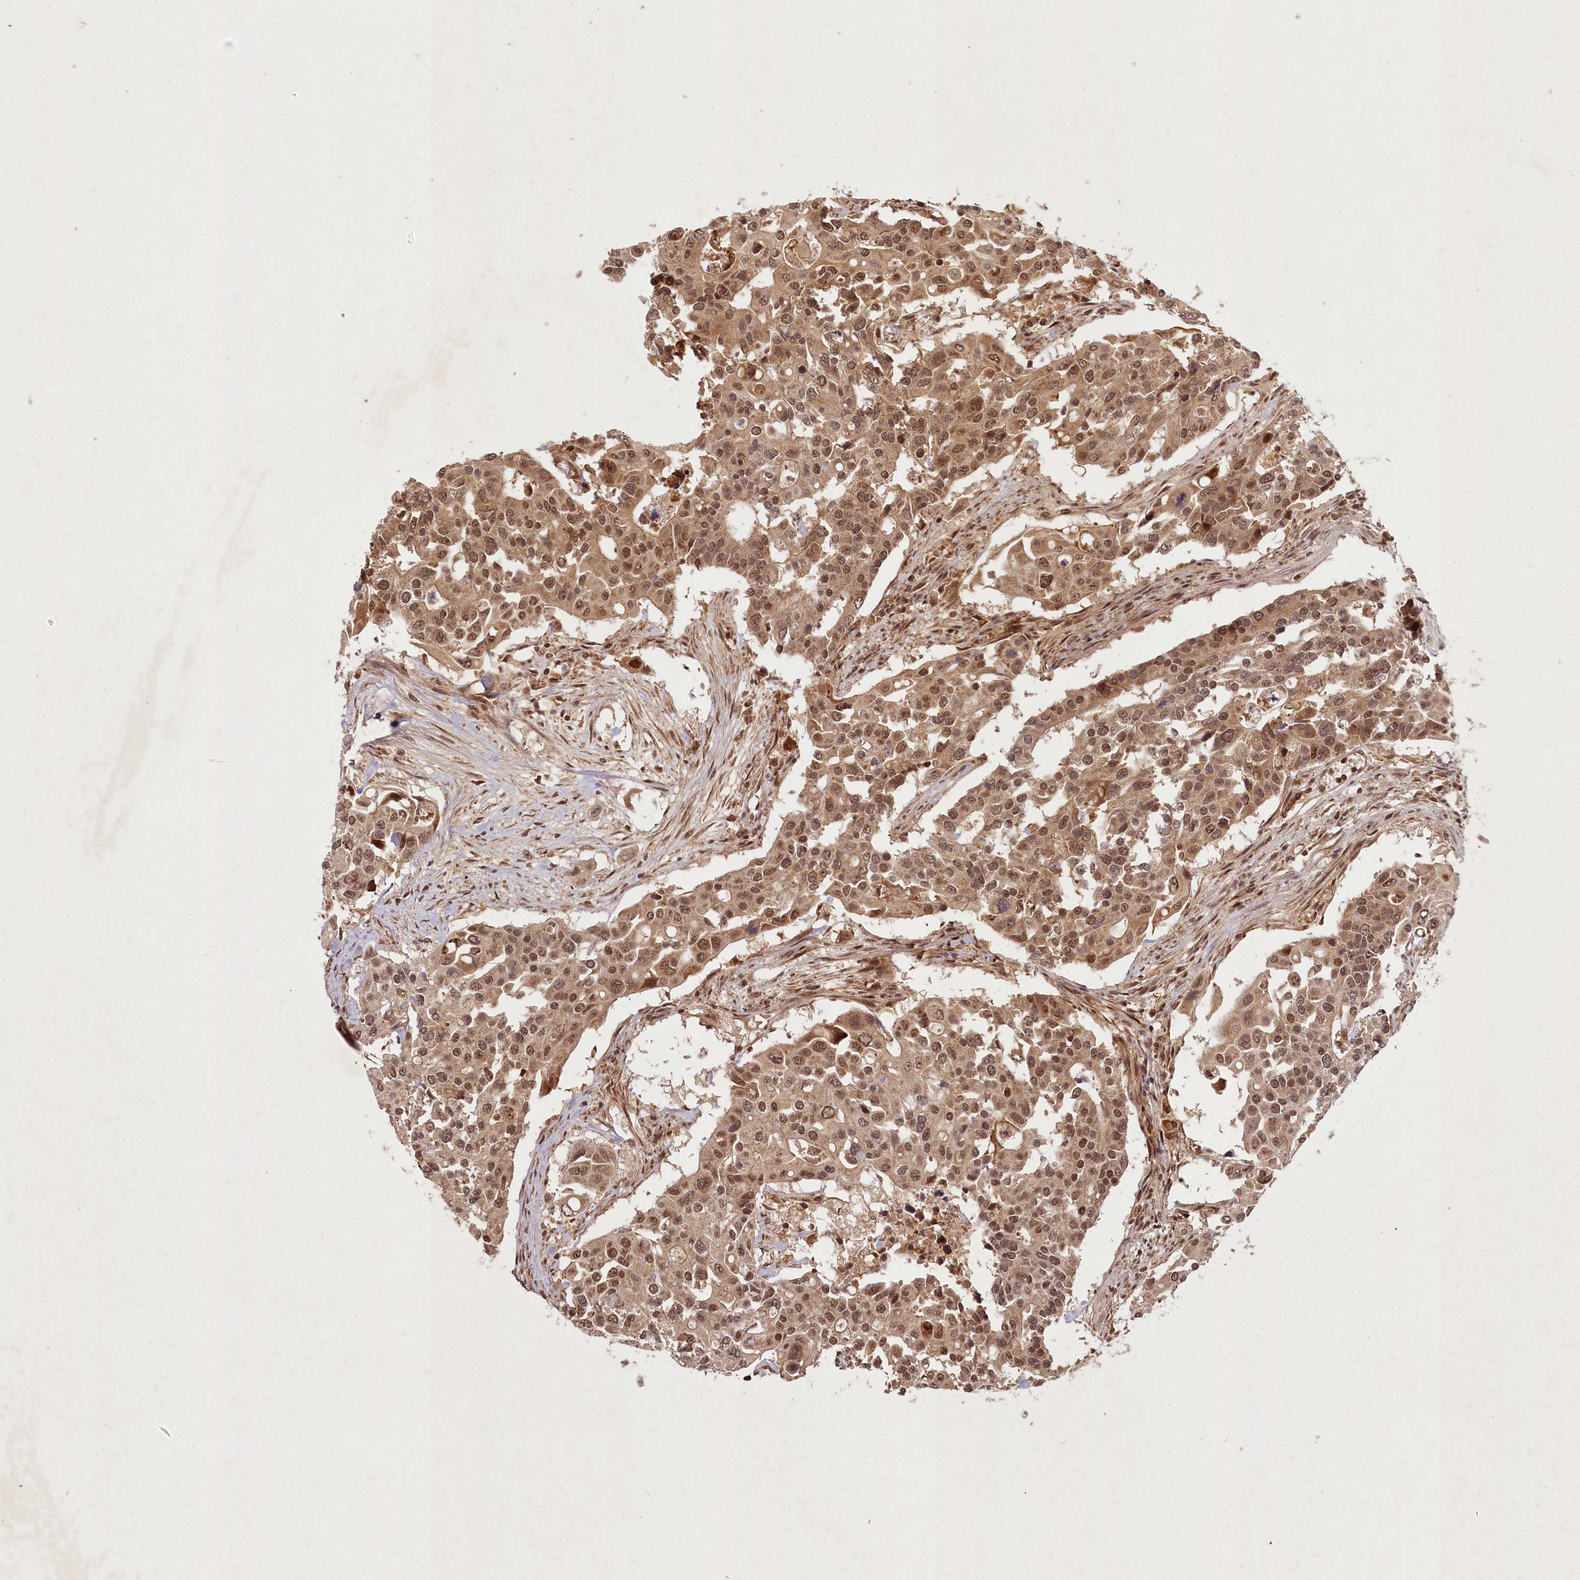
{"staining": {"intensity": "moderate", "quantity": ">75%", "location": "cytoplasmic/membranous,nuclear"}, "tissue": "colorectal cancer", "cell_type": "Tumor cells", "image_type": "cancer", "snomed": [{"axis": "morphology", "description": "Adenocarcinoma, NOS"}, {"axis": "topography", "description": "Colon"}], "caption": "This is a micrograph of IHC staining of colorectal cancer, which shows moderate positivity in the cytoplasmic/membranous and nuclear of tumor cells.", "gene": "MICU1", "patient": {"sex": "male", "age": 77}}